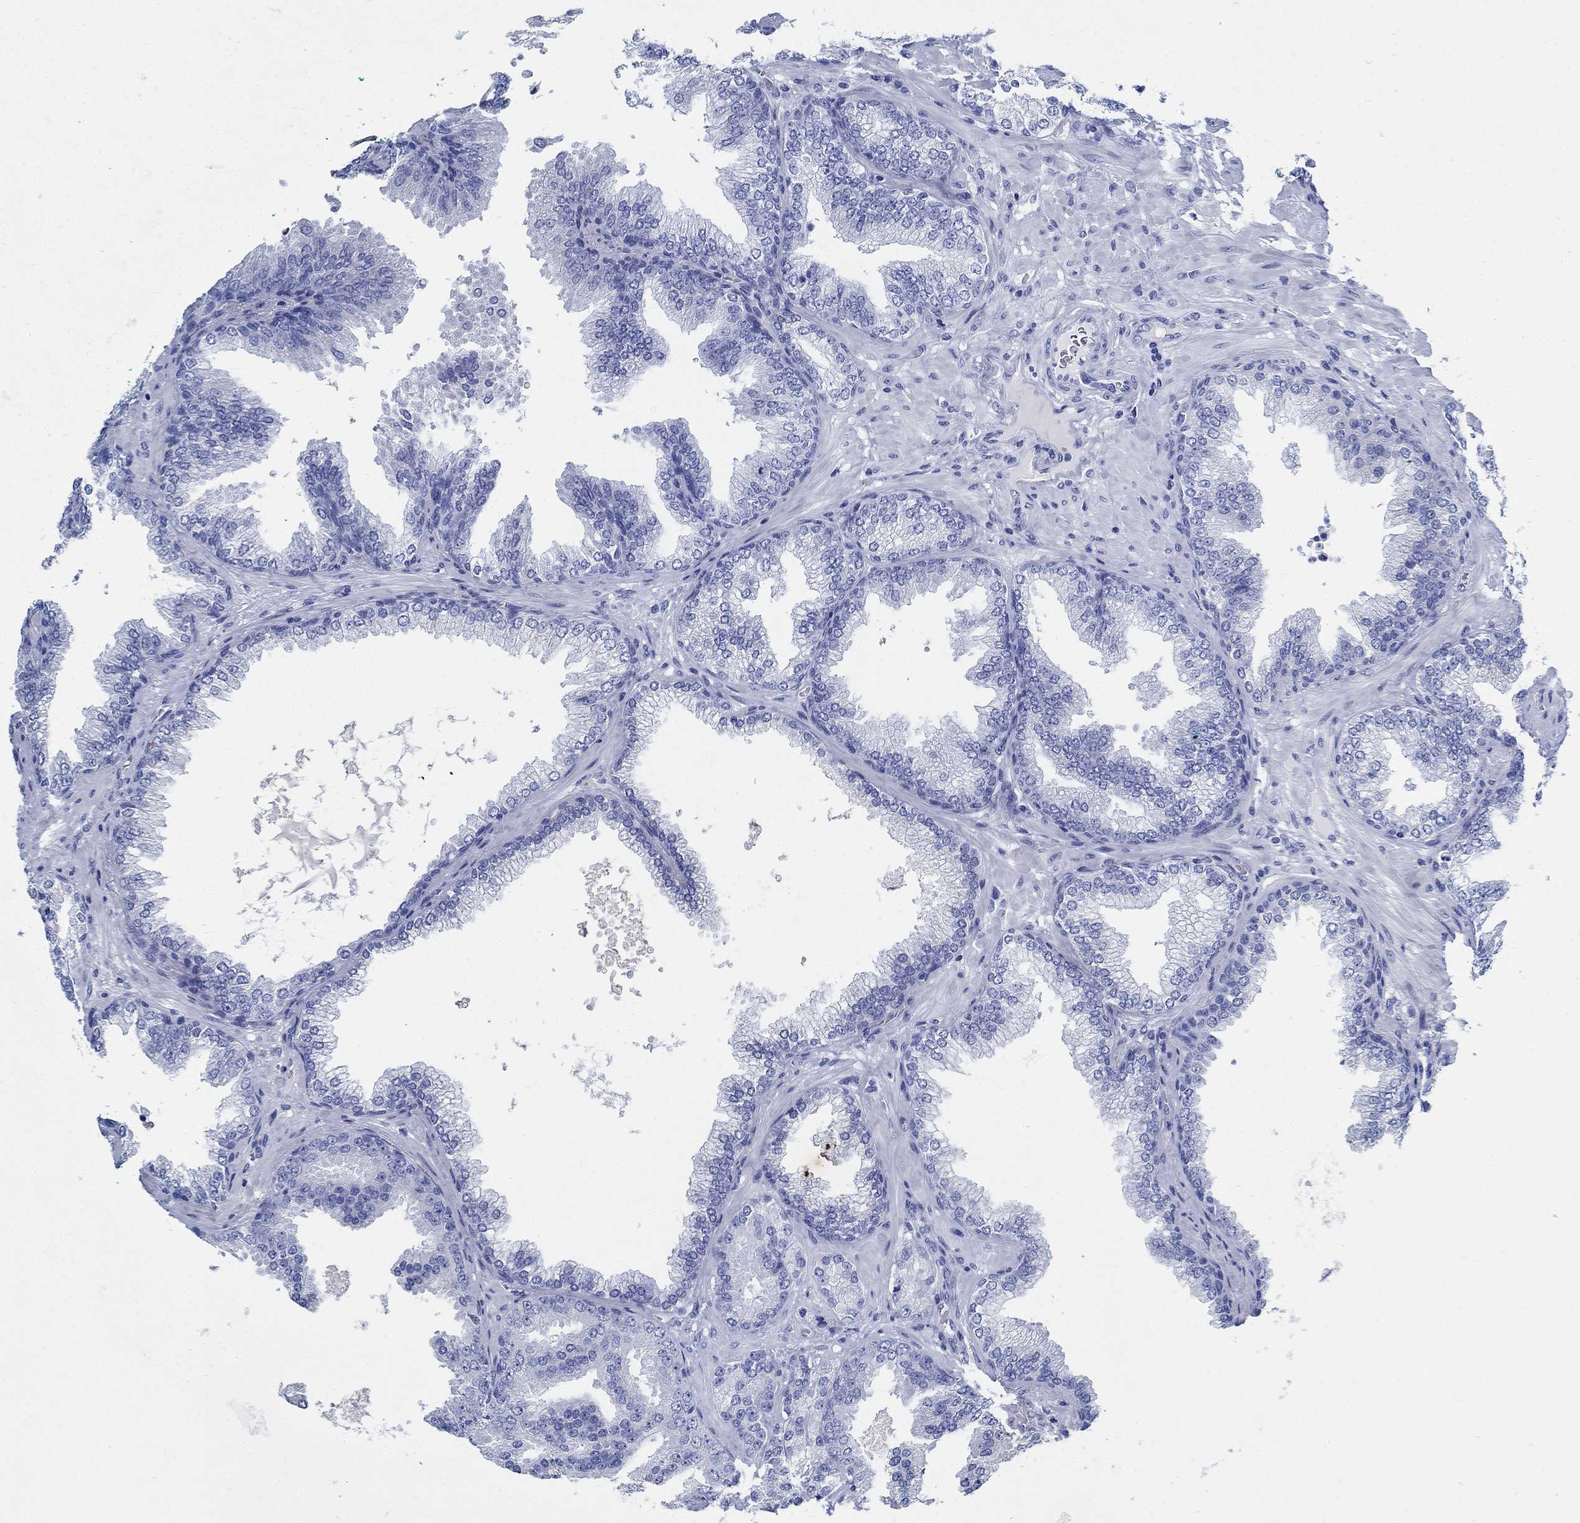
{"staining": {"intensity": "negative", "quantity": "none", "location": "none"}, "tissue": "prostate cancer", "cell_type": "Tumor cells", "image_type": "cancer", "snomed": [{"axis": "morphology", "description": "Adenocarcinoma, Low grade"}, {"axis": "topography", "description": "Prostate"}], "caption": "DAB (3,3'-diaminobenzidine) immunohistochemical staining of prostate adenocarcinoma (low-grade) displays no significant staining in tumor cells.", "gene": "SLC45A1", "patient": {"sex": "male", "age": 68}}